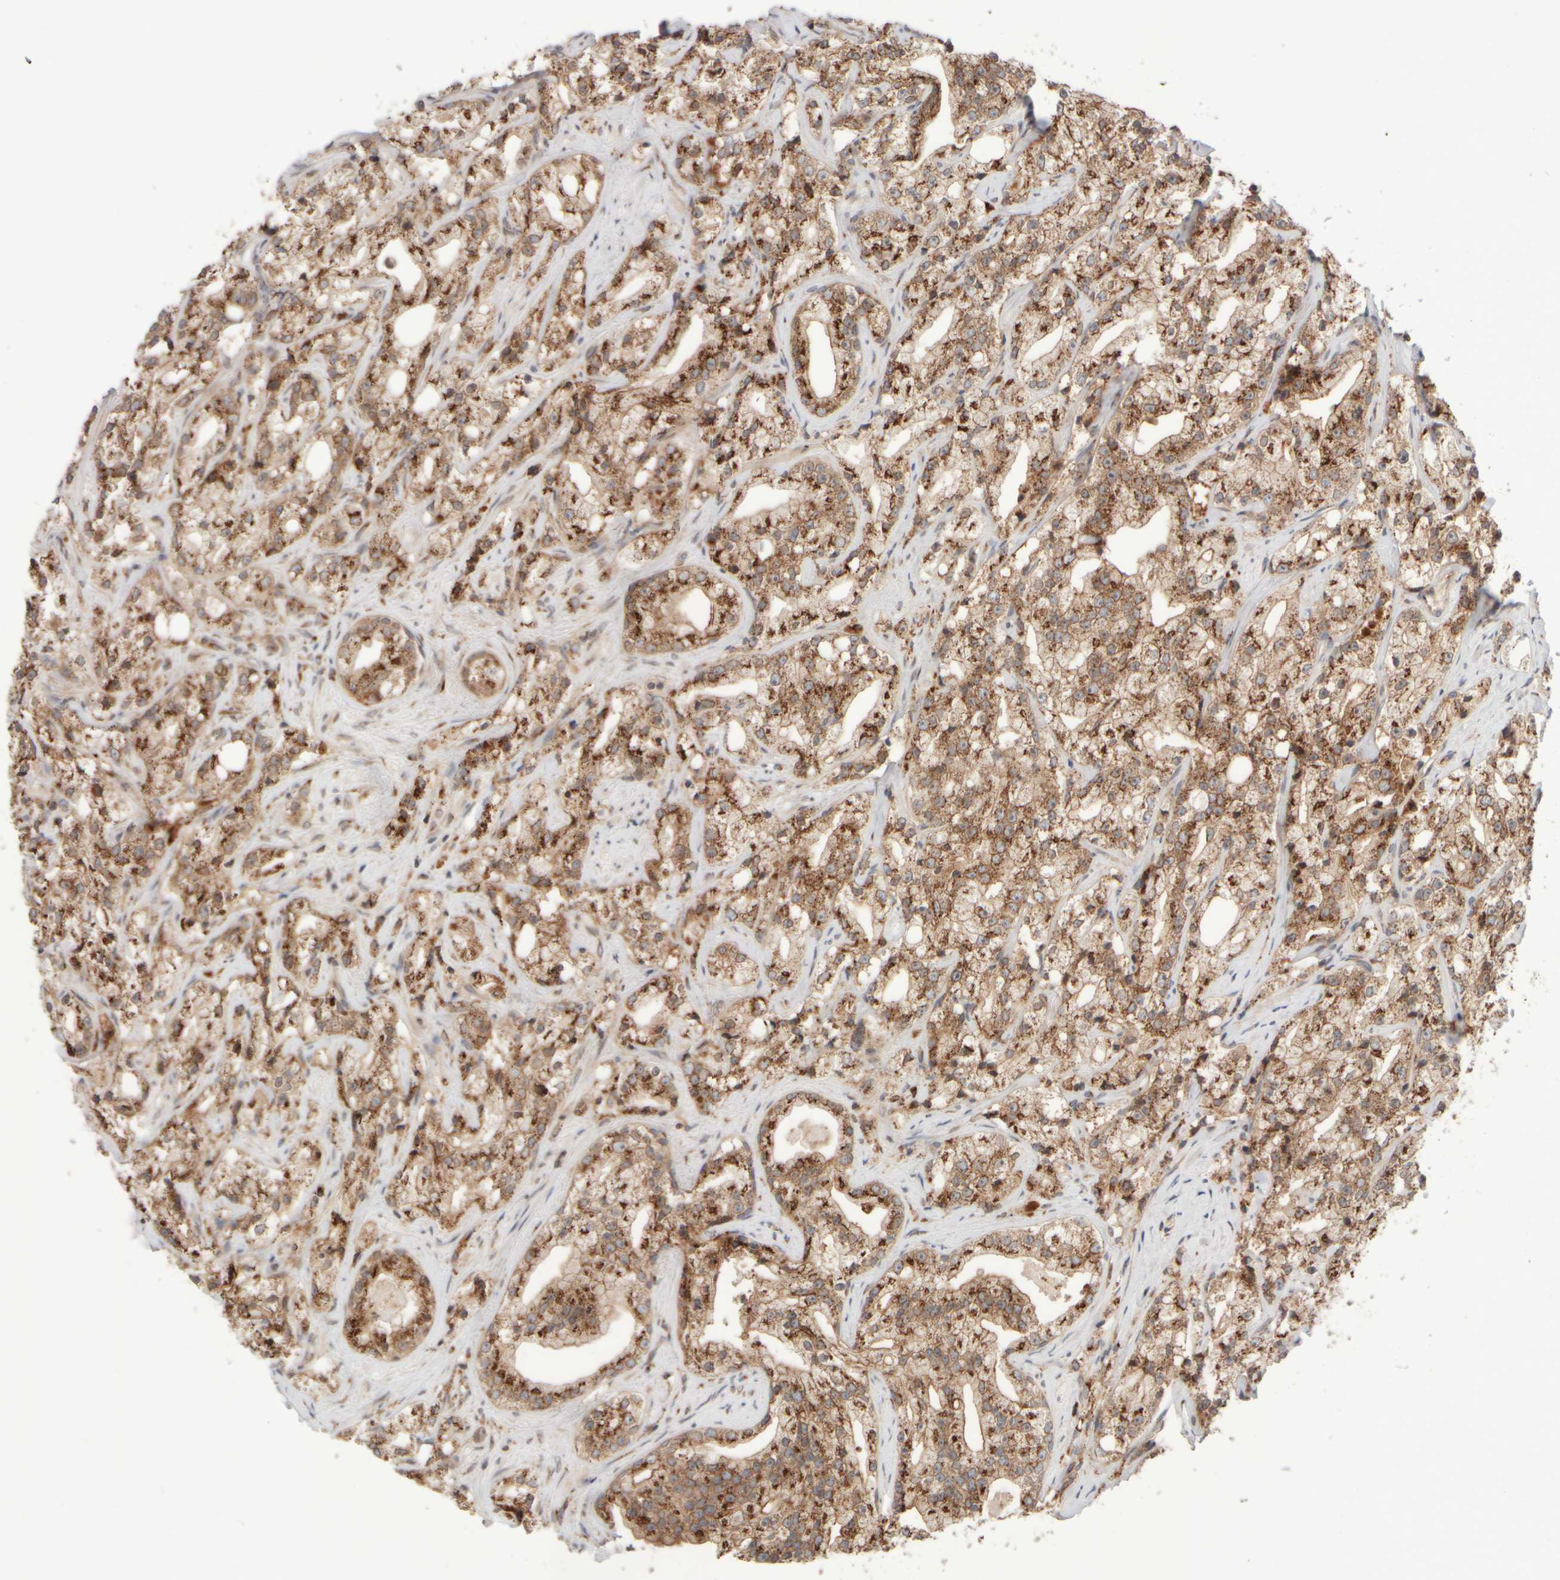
{"staining": {"intensity": "strong", "quantity": ">75%", "location": "cytoplasmic/membranous"}, "tissue": "prostate cancer", "cell_type": "Tumor cells", "image_type": "cancer", "snomed": [{"axis": "morphology", "description": "Adenocarcinoma, High grade"}, {"axis": "topography", "description": "Prostate"}], "caption": "This photomicrograph reveals IHC staining of human prostate adenocarcinoma (high-grade), with high strong cytoplasmic/membranous expression in about >75% of tumor cells.", "gene": "GCN1", "patient": {"sex": "male", "age": 64}}